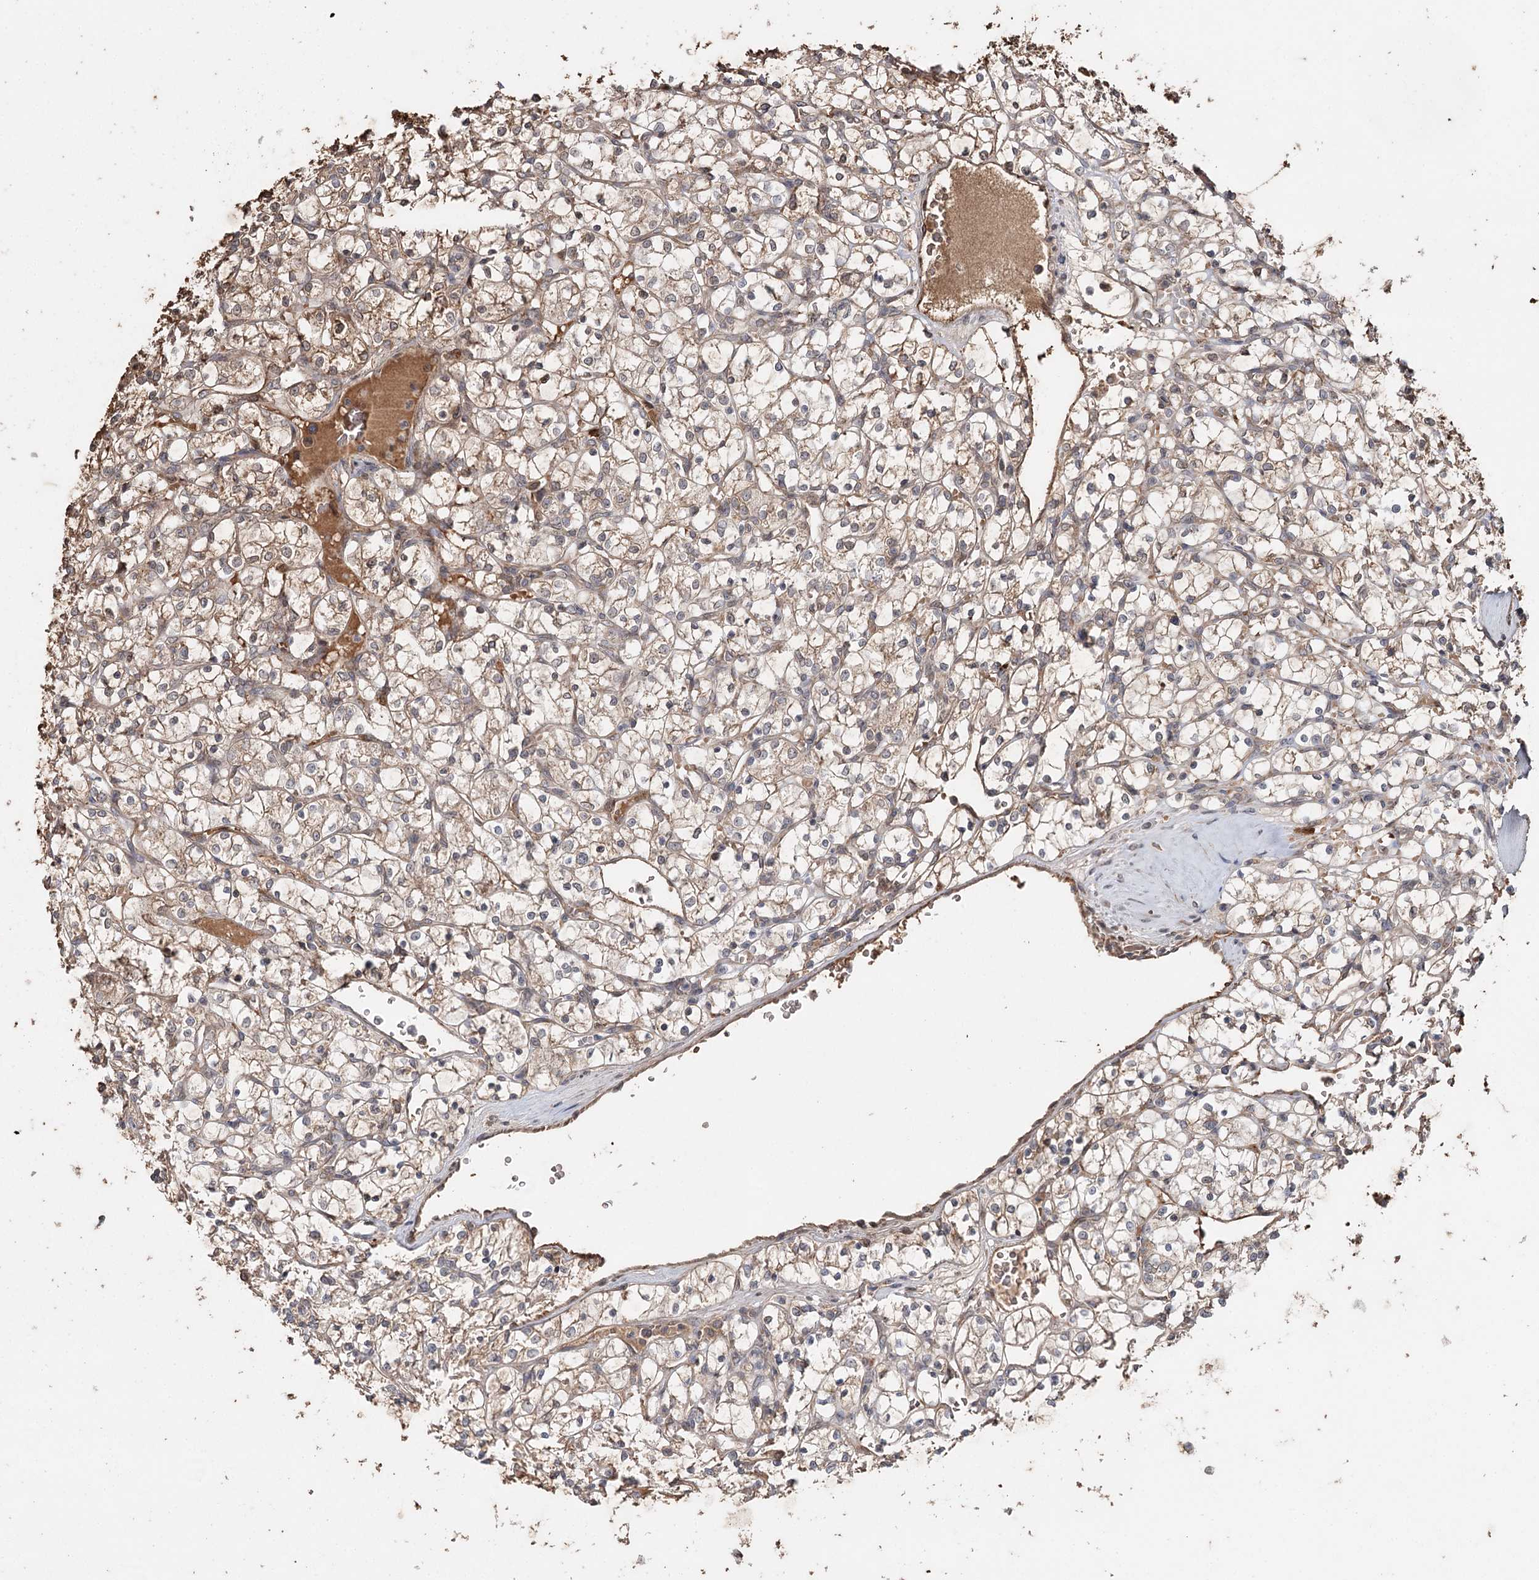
{"staining": {"intensity": "weak", "quantity": ">75%", "location": "cytoplasmic/membranous"}, "tissue": "renal cancer", "cell_type": "Tumor cells", "image_type": "cancer", "snomed": [{"axis": "morphology", "description": "Adenocarcinoma, NOS"}, {"axis": "topography", "description": "Kidney"}], "caption": "Tumor cells reveal low levels of weak cytoplasmic/membranous expression in approximately >75% of cells in renal cancer.", "gene": "SYVN1", "patient": {"sex": "female", "age": 69}}